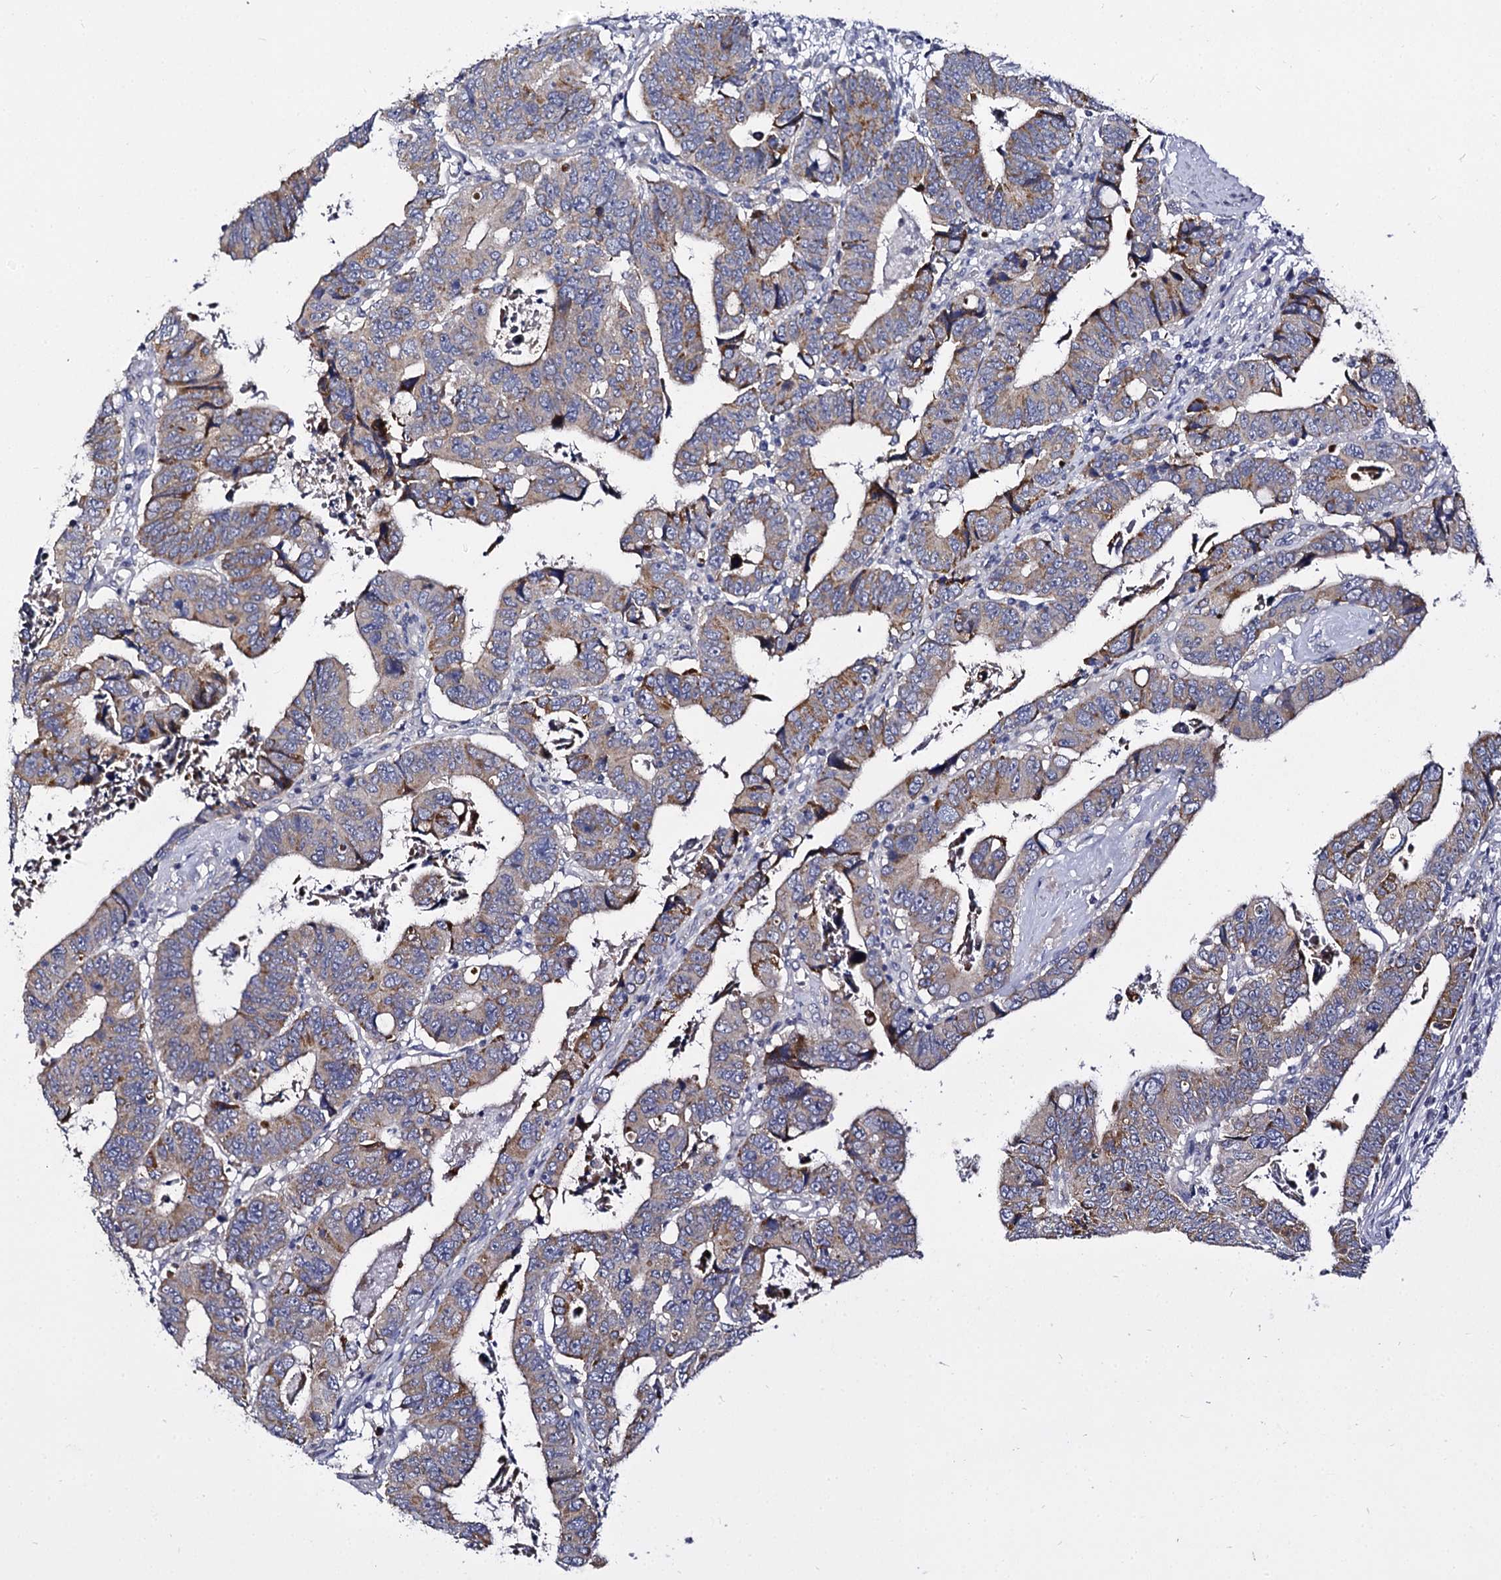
{"staining": {"intensity": "weak", "quantity": "25%-75%", "location": "cytoplasmic/membranous"}, "tissue": "colorectal cancer", "cell_type": "Tumor cells", "image_type": "cancer", "snomed": [{"axis": "morphology", "description": "Normal tissue, NOS"}, {"axis": "morphology", "description": "Adenocarcinoma, NOS"}, {"axis": "topography", "description": "Rectum"}], "caption": "Immunohistochemical staining of adenocarcinoma (colorectal) reveals low levels of weak cytoplasmic/membranous protein positivity in about 25%-75% of tumor cells.", "gene": "PANX2", "patient": {"sex": "female", "age": 65}}